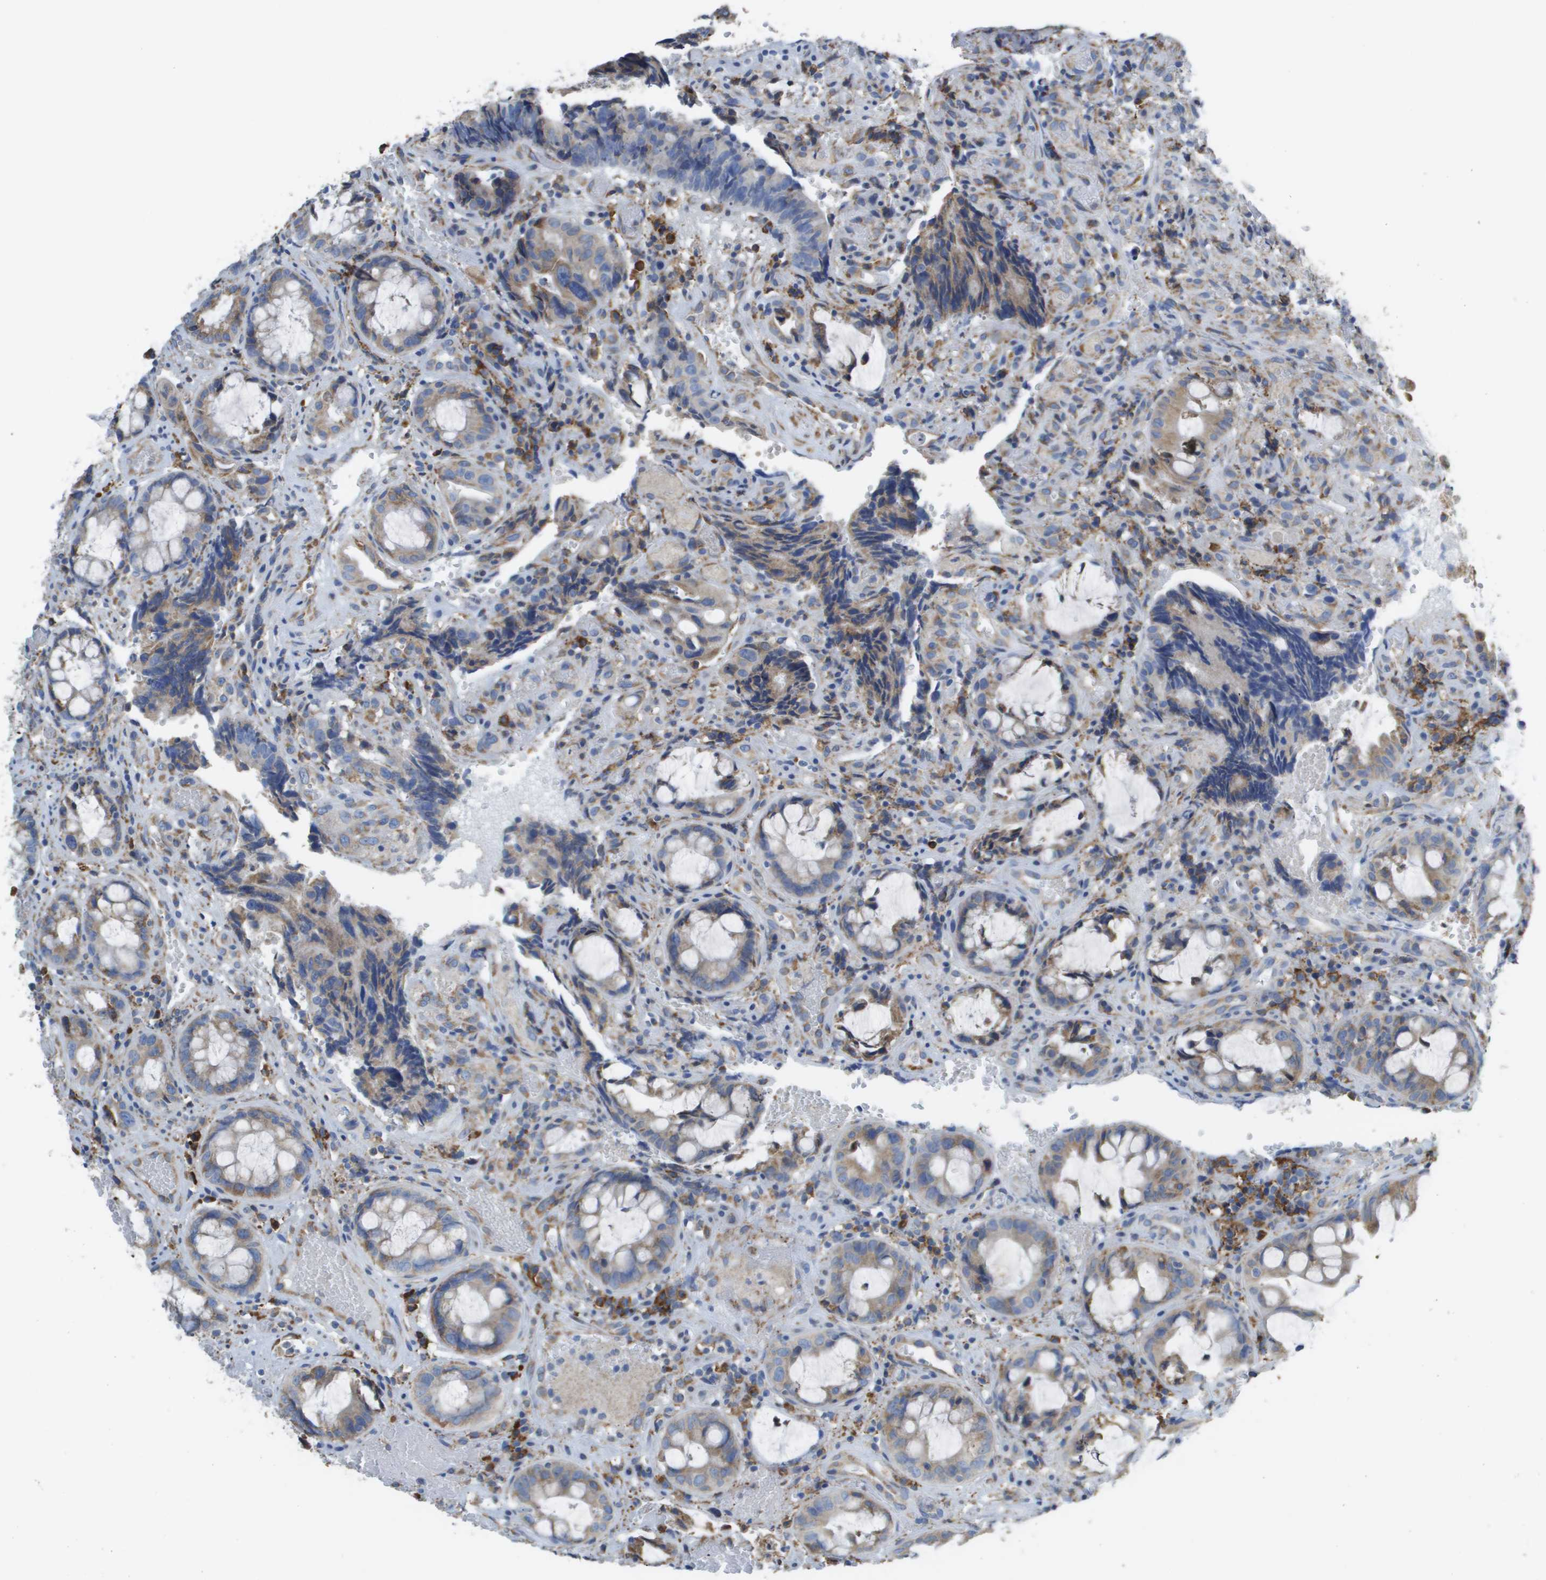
{"staining": {"intensity": "weak", "quantity": ">75%", "location": "cytoplasmic/membranous"}, "tissue": "colorectal cancer", "cell_type": "Tumor cells", "image_type": "cancer", "snomed": [{"axis": "morphology", "description": "Adenocarcinoma, NOS"}, {"axis": "topography", "description": "Colon"}], "caption": "Immunohistochemistry of colorectal adenocarcinoma displays low levels of weak cytoplasmic/membranous expression in about >75% of tumor cells.", "gene": "SDR42E1", "patient": {"sex": "female", "age": 57}}